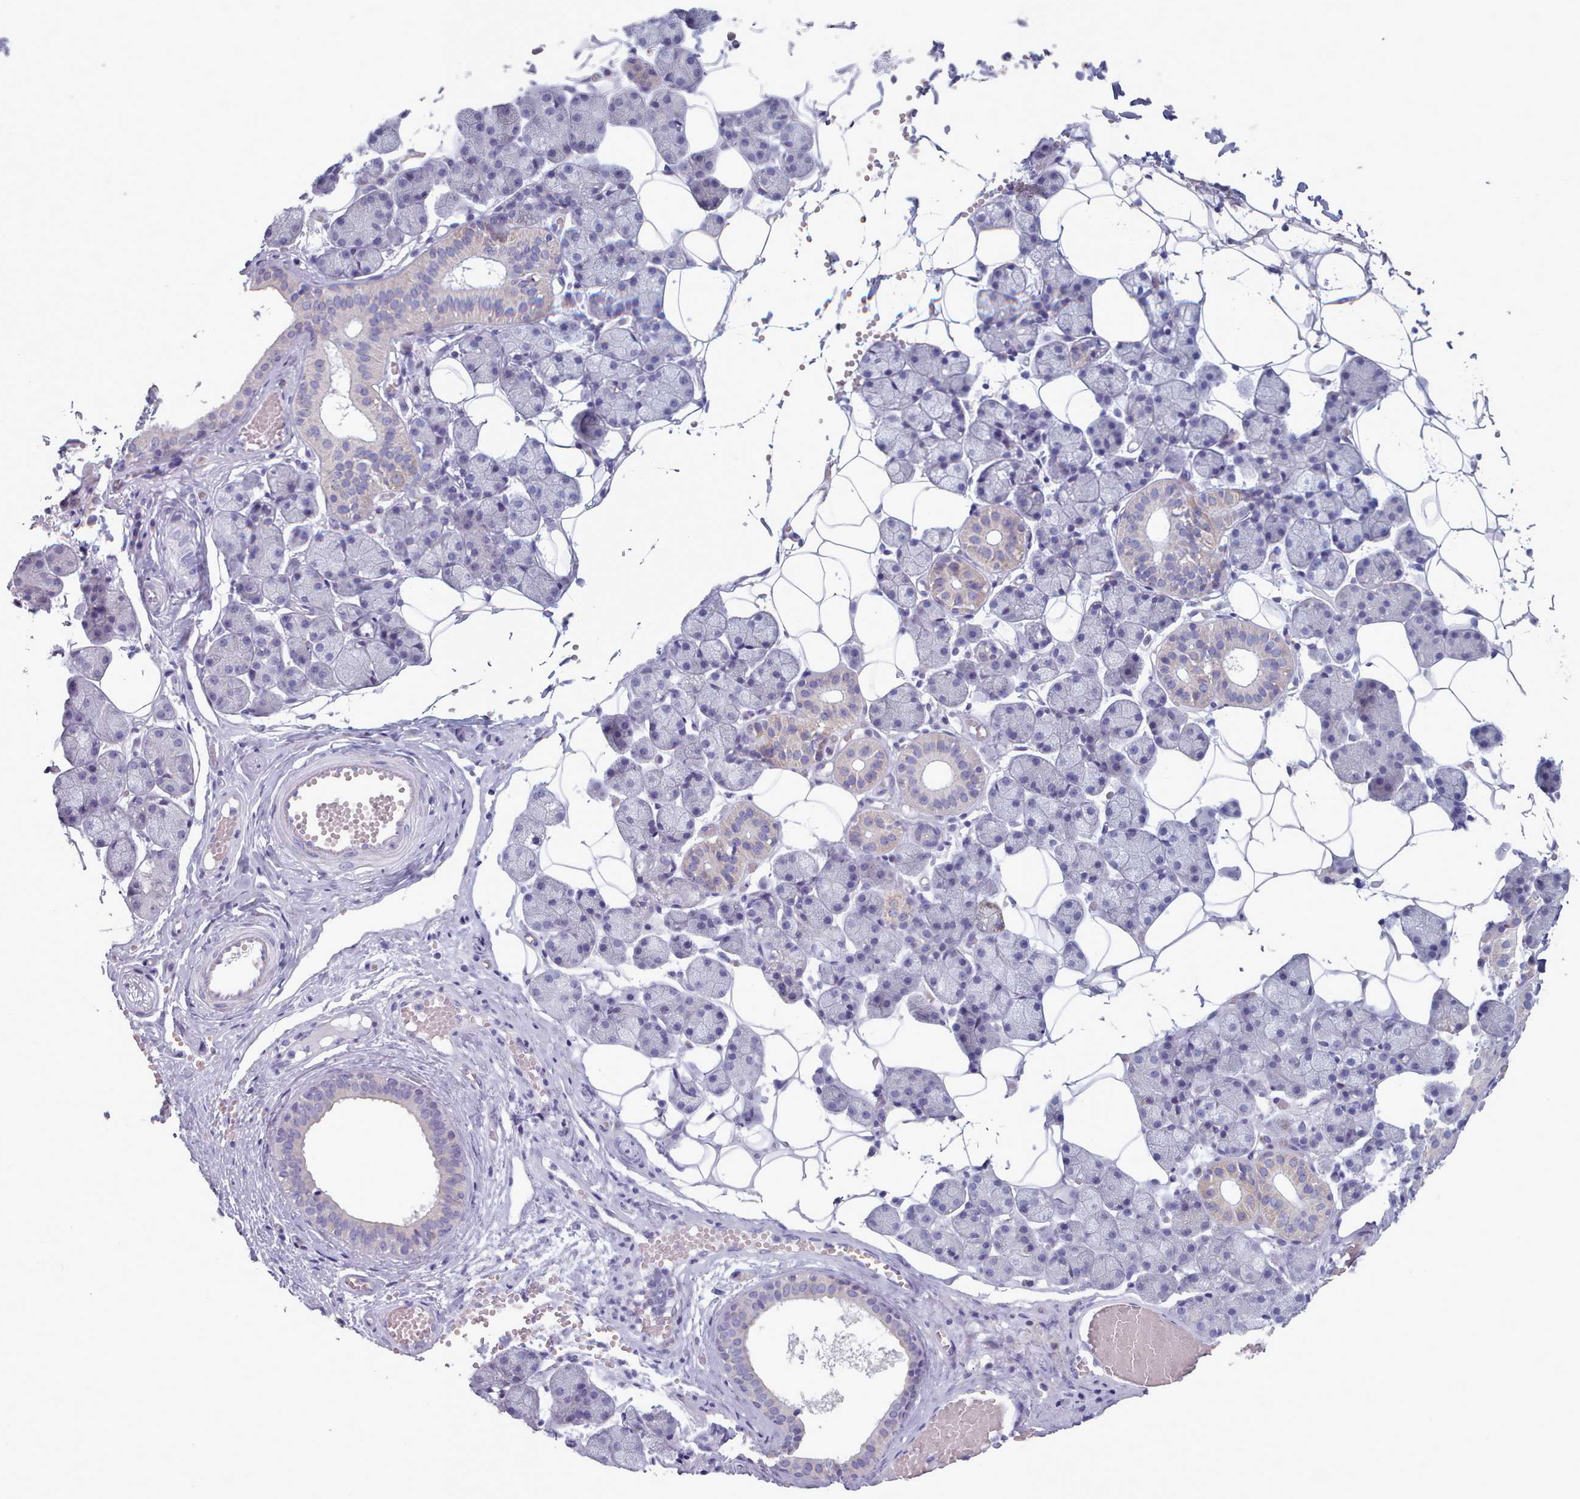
{"staining": {"intensity": "weak", "quantity": "<25%", "location": "cytoplasmic/membranous"}, "tissue": "salivary gland", "cell_type": "Glandular cells", "image_type": "normal", "snomed": [{"axis": "morphology", "description": "Normal tissue, NOS"}, {"axis": "topography", "description": "Salivary gland"}], "caption": "The photomicrograph reveals no significant expression in glandular cells of salivary gland.", "gene": "HAO1", "patient": {"sex": "female", "age": 33}}